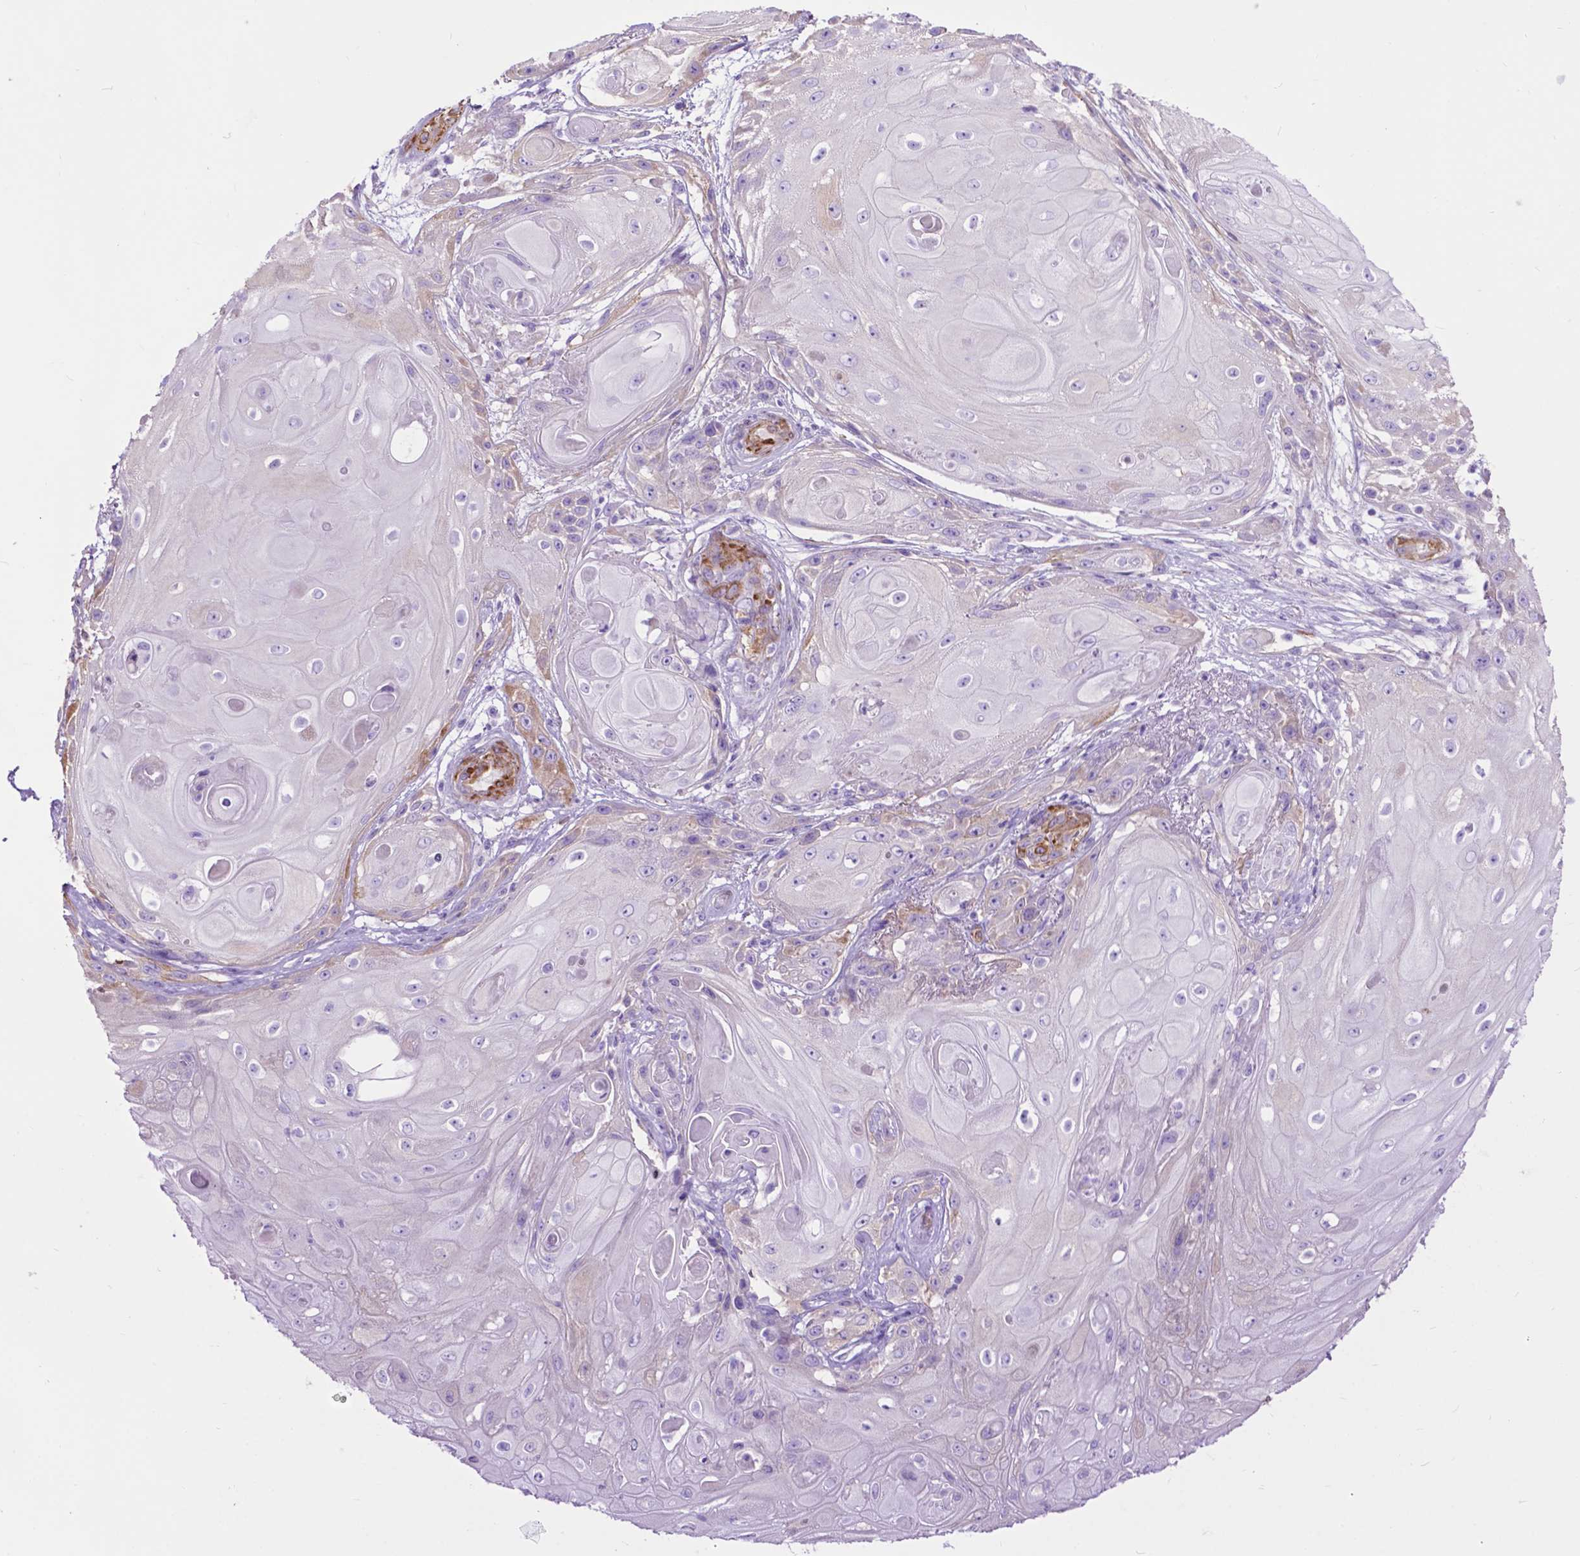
{"staining": {"intensity": "negative", "quantity": "none", "location": "none"}, "tissue": "skin cancer", "cell_type": "Tumor cells", "image_type": "cancer", "snomed": [{"axis": "morphology", "description": "Squamous cell carcinoma, NOS"}, {"axis": "topography", "description": "Skin"}], "caption": "An immunohistochemistry (IHC) image of skin squamous cell carcinoma is shown. There is no staining in tumor cells of skin squamous cell carcinoma.", "gene": "PCDHA12", "patient": {"sex": "male", "age": 62}}